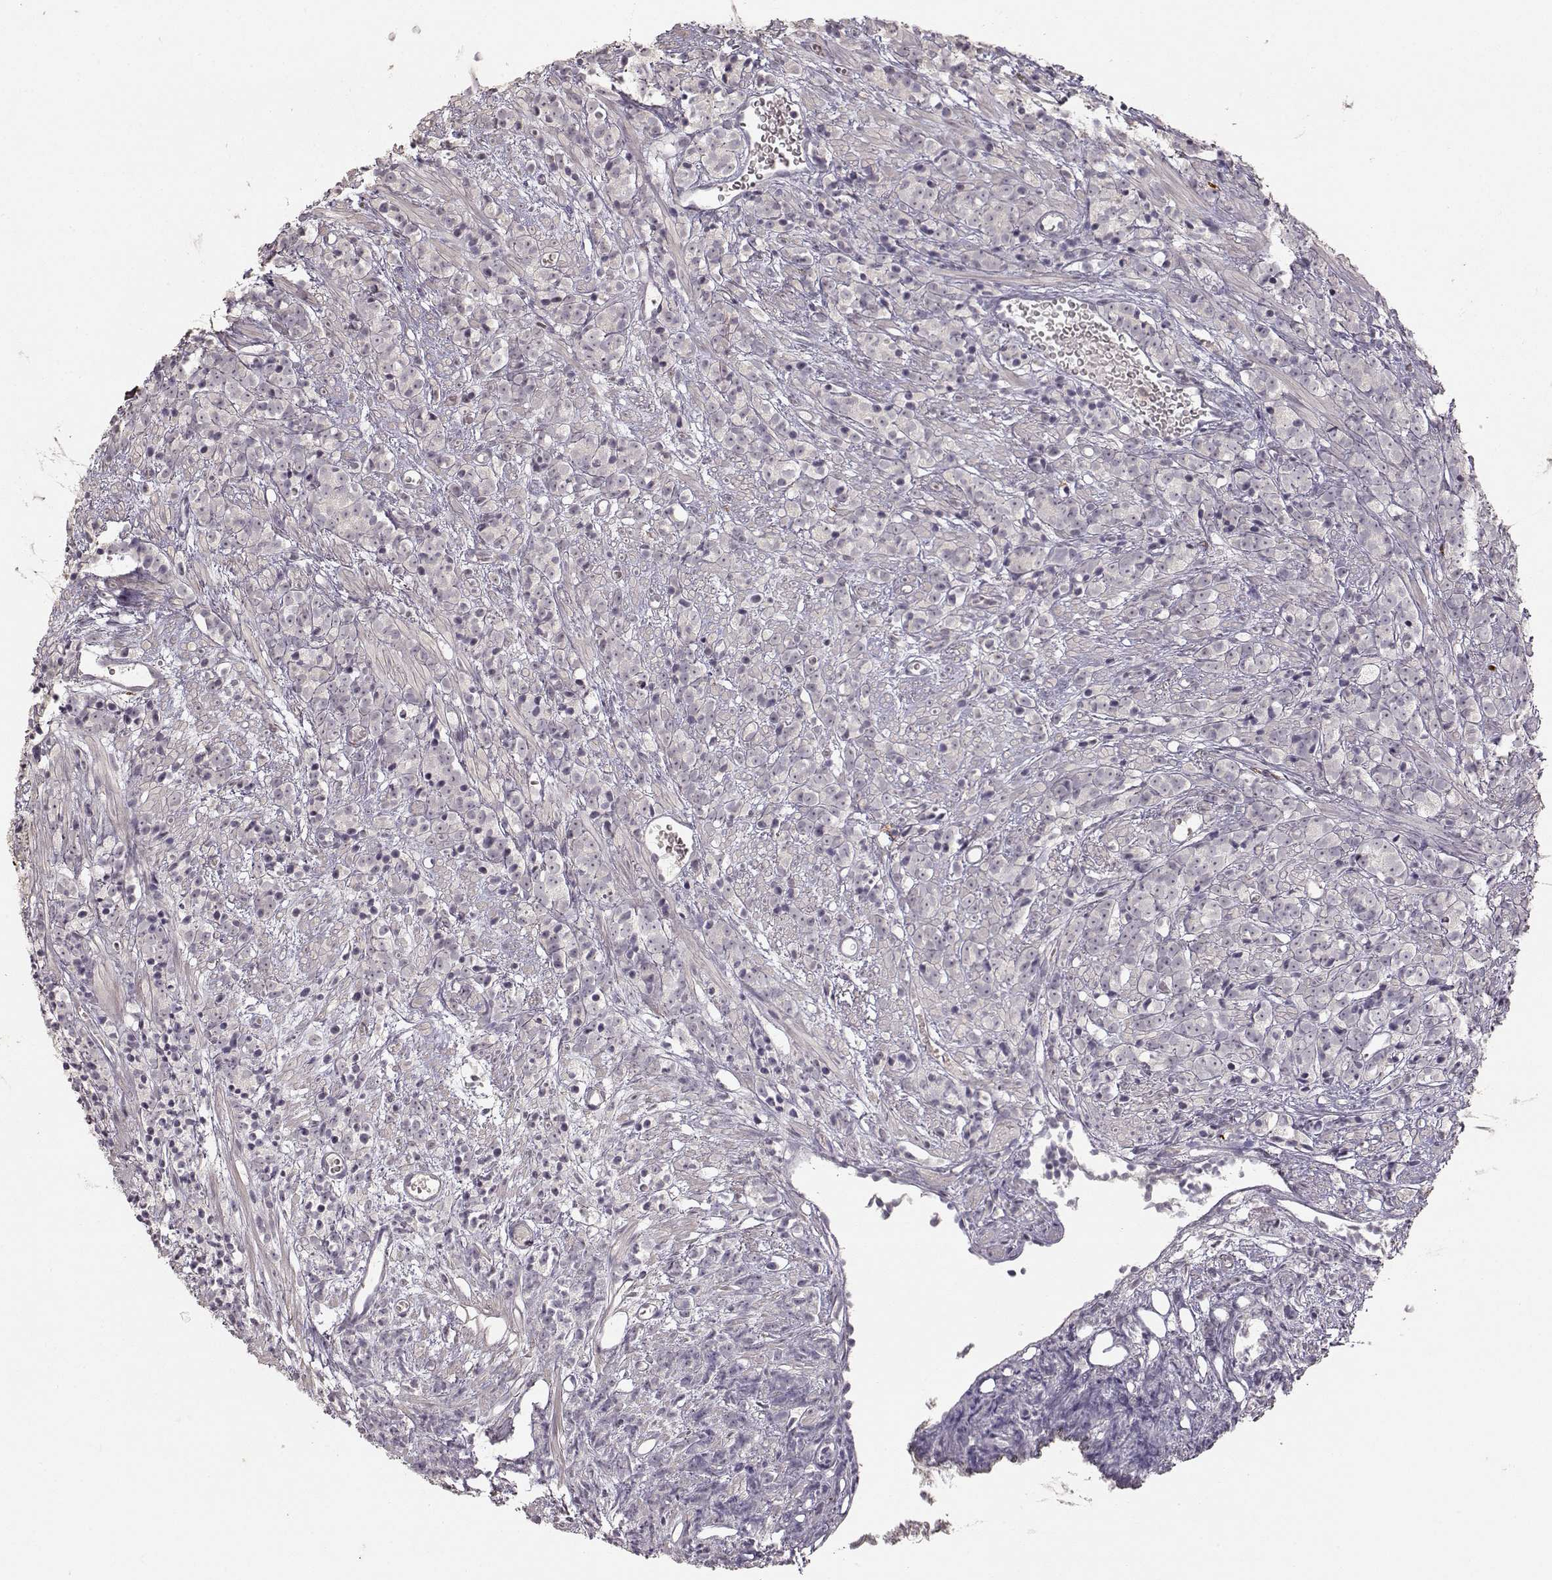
{"staining": {"intensity": "negative", "quantity": "none", "location": "none"}, "tissue": "prostate cancer", "cell_type": "Tumor cells", "image_type": "cancer", "snomed": [{"axis": "morphology", "description": "Adenocarcinoma, High grade"}, {"axis": "topography", "description": "Prostate"}], "caption": "Immunohistochemical staining of prostate adenocarcinoma (high-grade) displays no significant staining in tumor cells.", "gene": "S100B", "patient": {"sex": "male", "age": 81}}